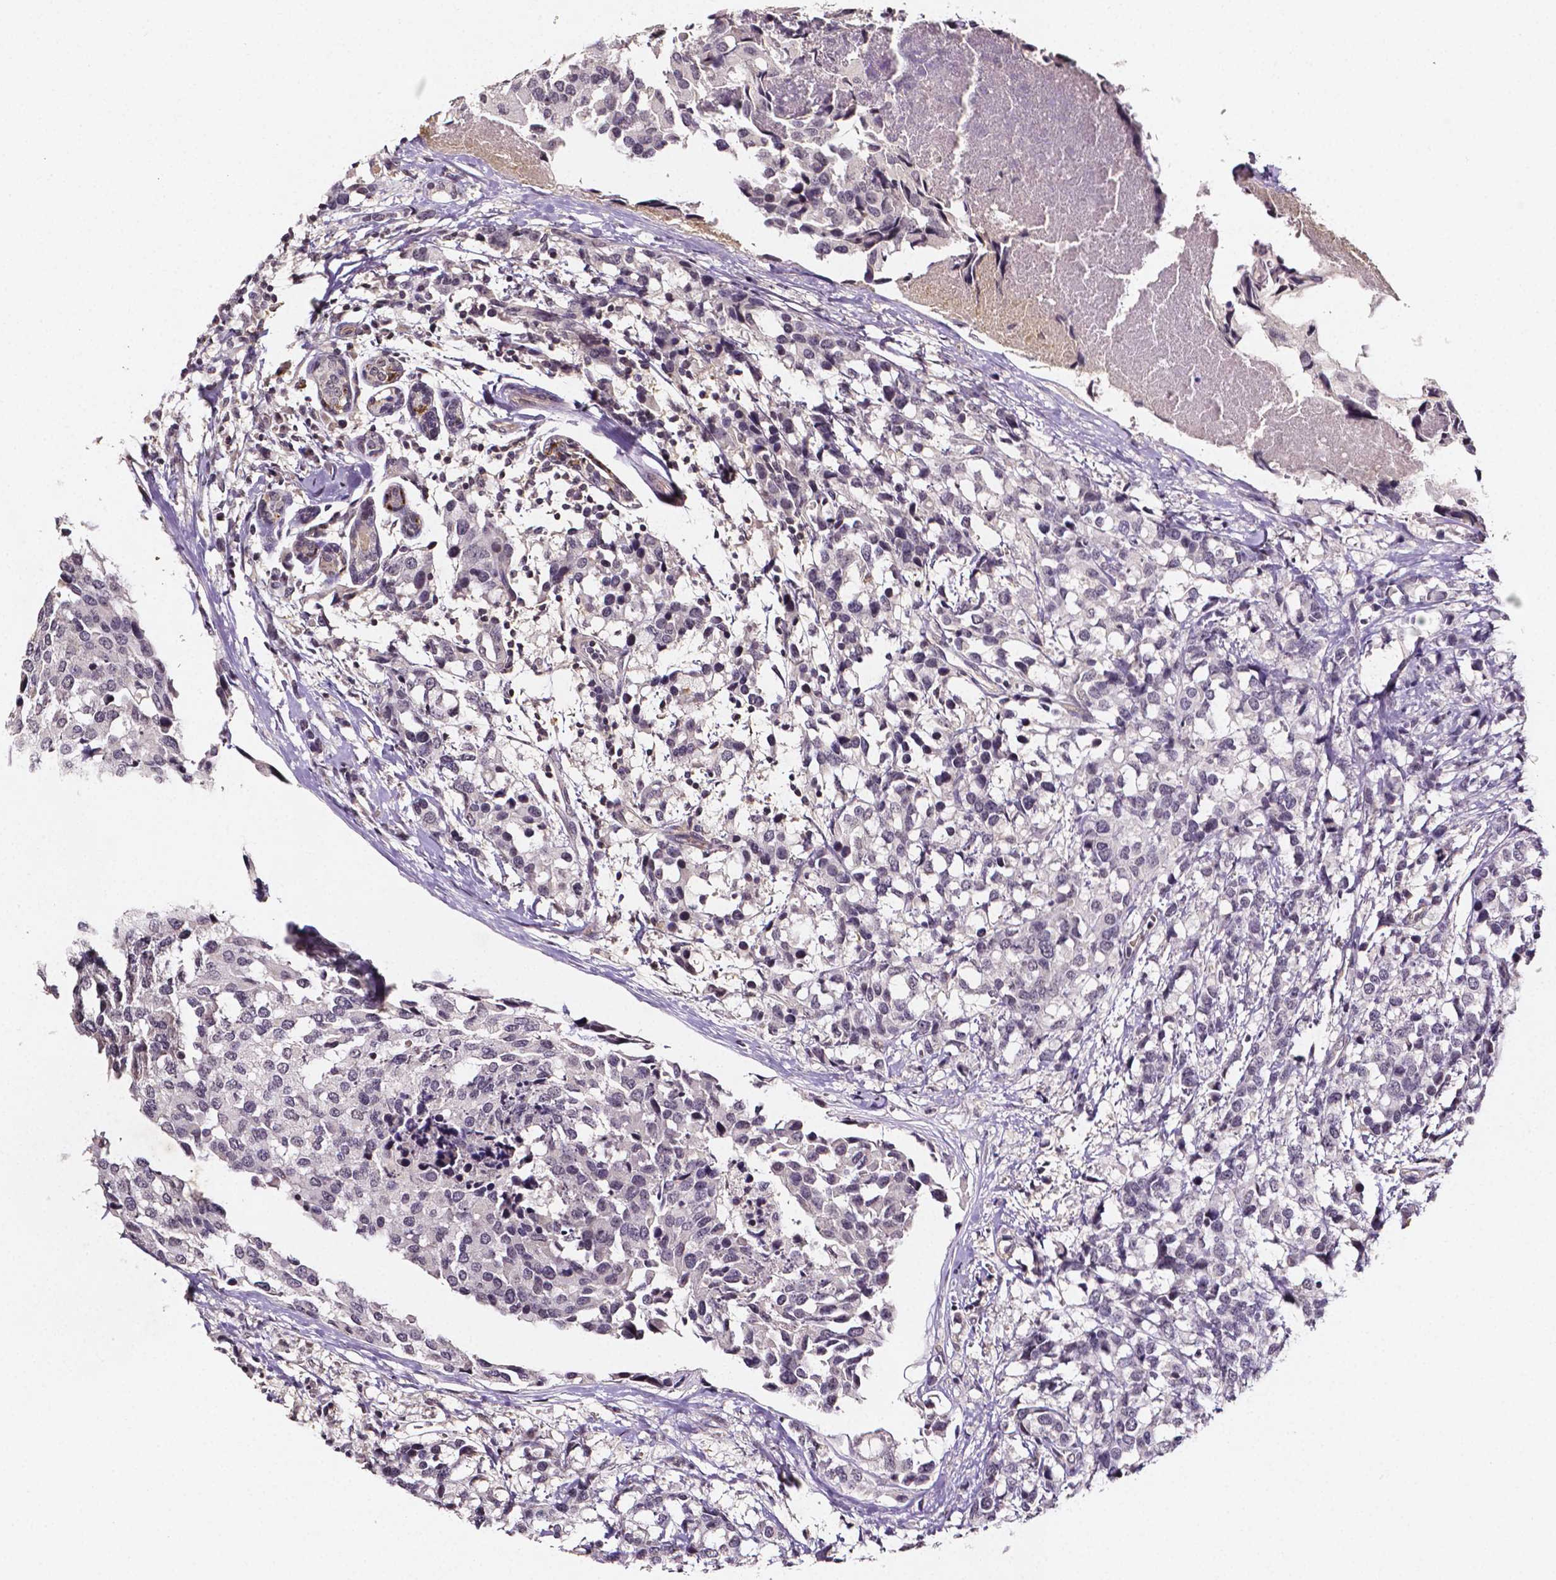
{"staining": {"intensity": "negative", "quantity": "none", "location": "none"}, "tissue": "breast cancer", "cell_type": "Tumor cells", "image_type": "cancer", "snomed": [{"axis": "morphology", "description": "Lobular carcinoma"}, {"axis": "topography", "description": "Breast"}], "caption": "Immunohistochemistry of lobular carcinoma (breast) reveals no expression in tumor cells.", "gene": "NRGN", "patient": {"sex": "female", "age": 59}}